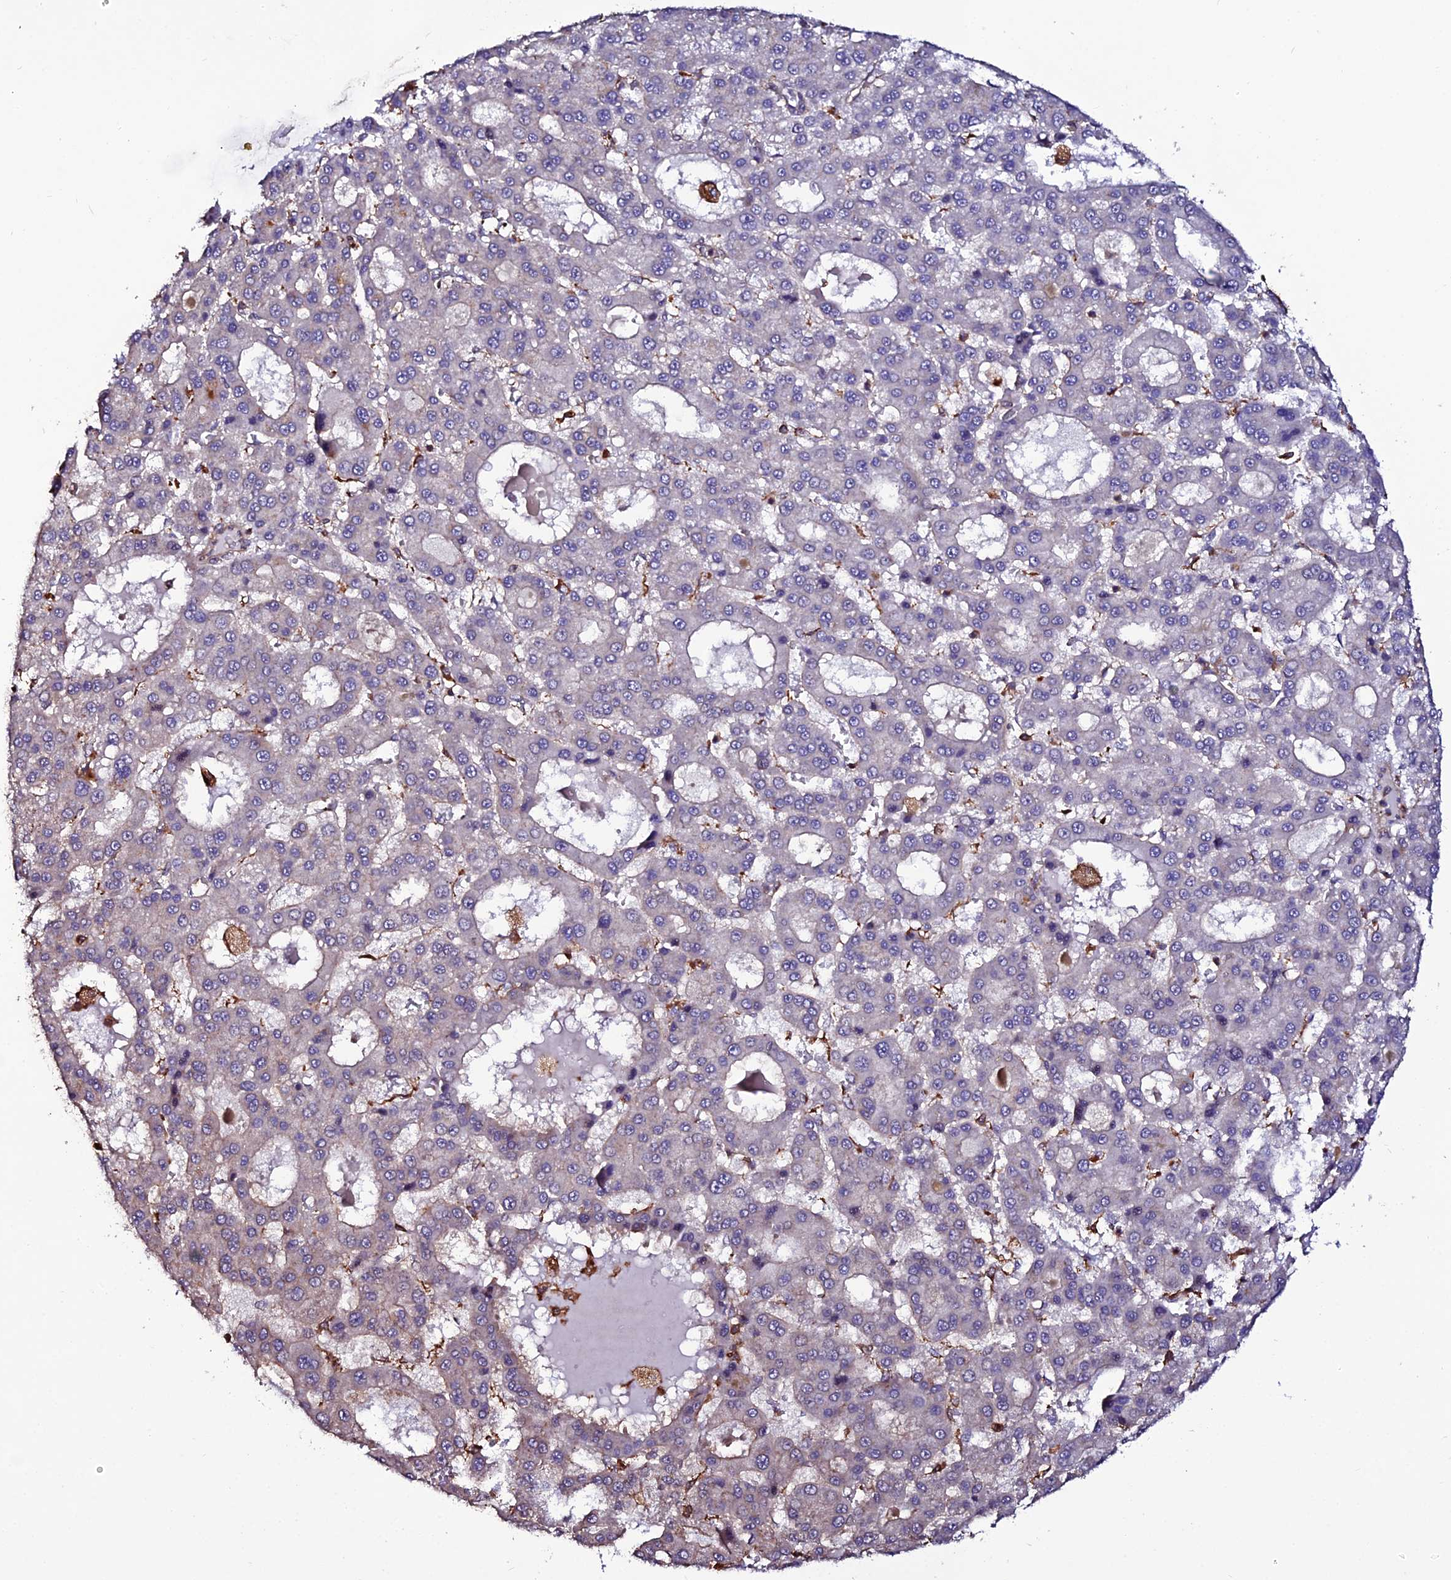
{"staining": {"intensity": "negative", "quantity": "none", "location": "none"}, "tissue": "liver cancer", "cell_type": "Tumor cells", "image_type": "cancer", "snomed": [{"axis": "morphology", "description": "Carcinoma, Hepatocellular, NOS"}, {"axis": "topography", "description": "Liver"}], "caption": "Tumor cells are negative for brown protein staining in liver cancer.", "gene": "USP17L15", "patient": {"sex": "male", "age": 70}}